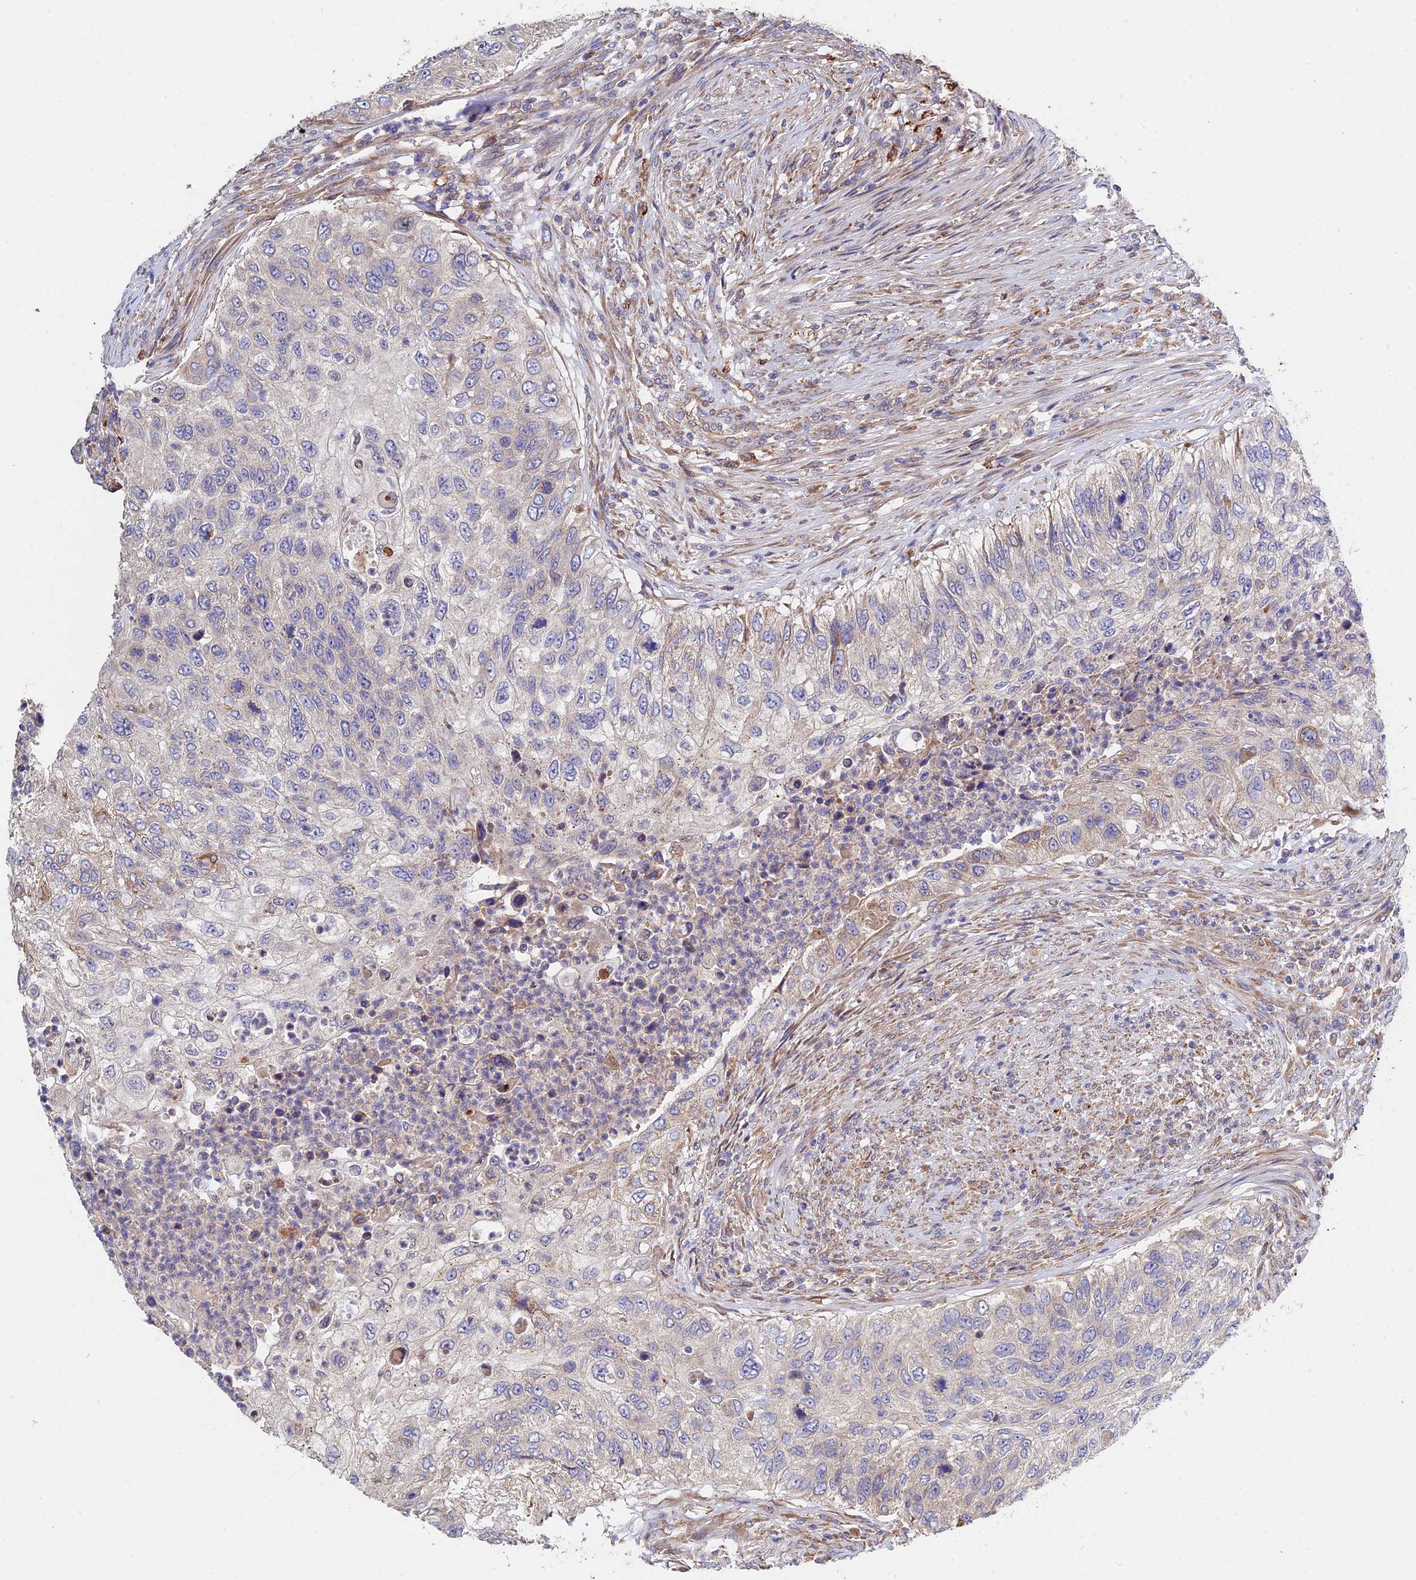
{"staining": {"intensity": "negative", "quantity": "none", "location": "none"}, "tissue": "urothelial cancer", "cell_type": "Tumor cells", "image_type": "cancer", "snomed": [{"axis": "morphology", "description": "Urothelial carcinoma, High grade"}, {"axis": "topography", "description": "Urinary bladder"}], "caption": "IHC of urothelial cancer demonstrates no positivity in tumor cells.", "gene": "CDC37L1", "patient": {"sex": "female", "age": 60}}